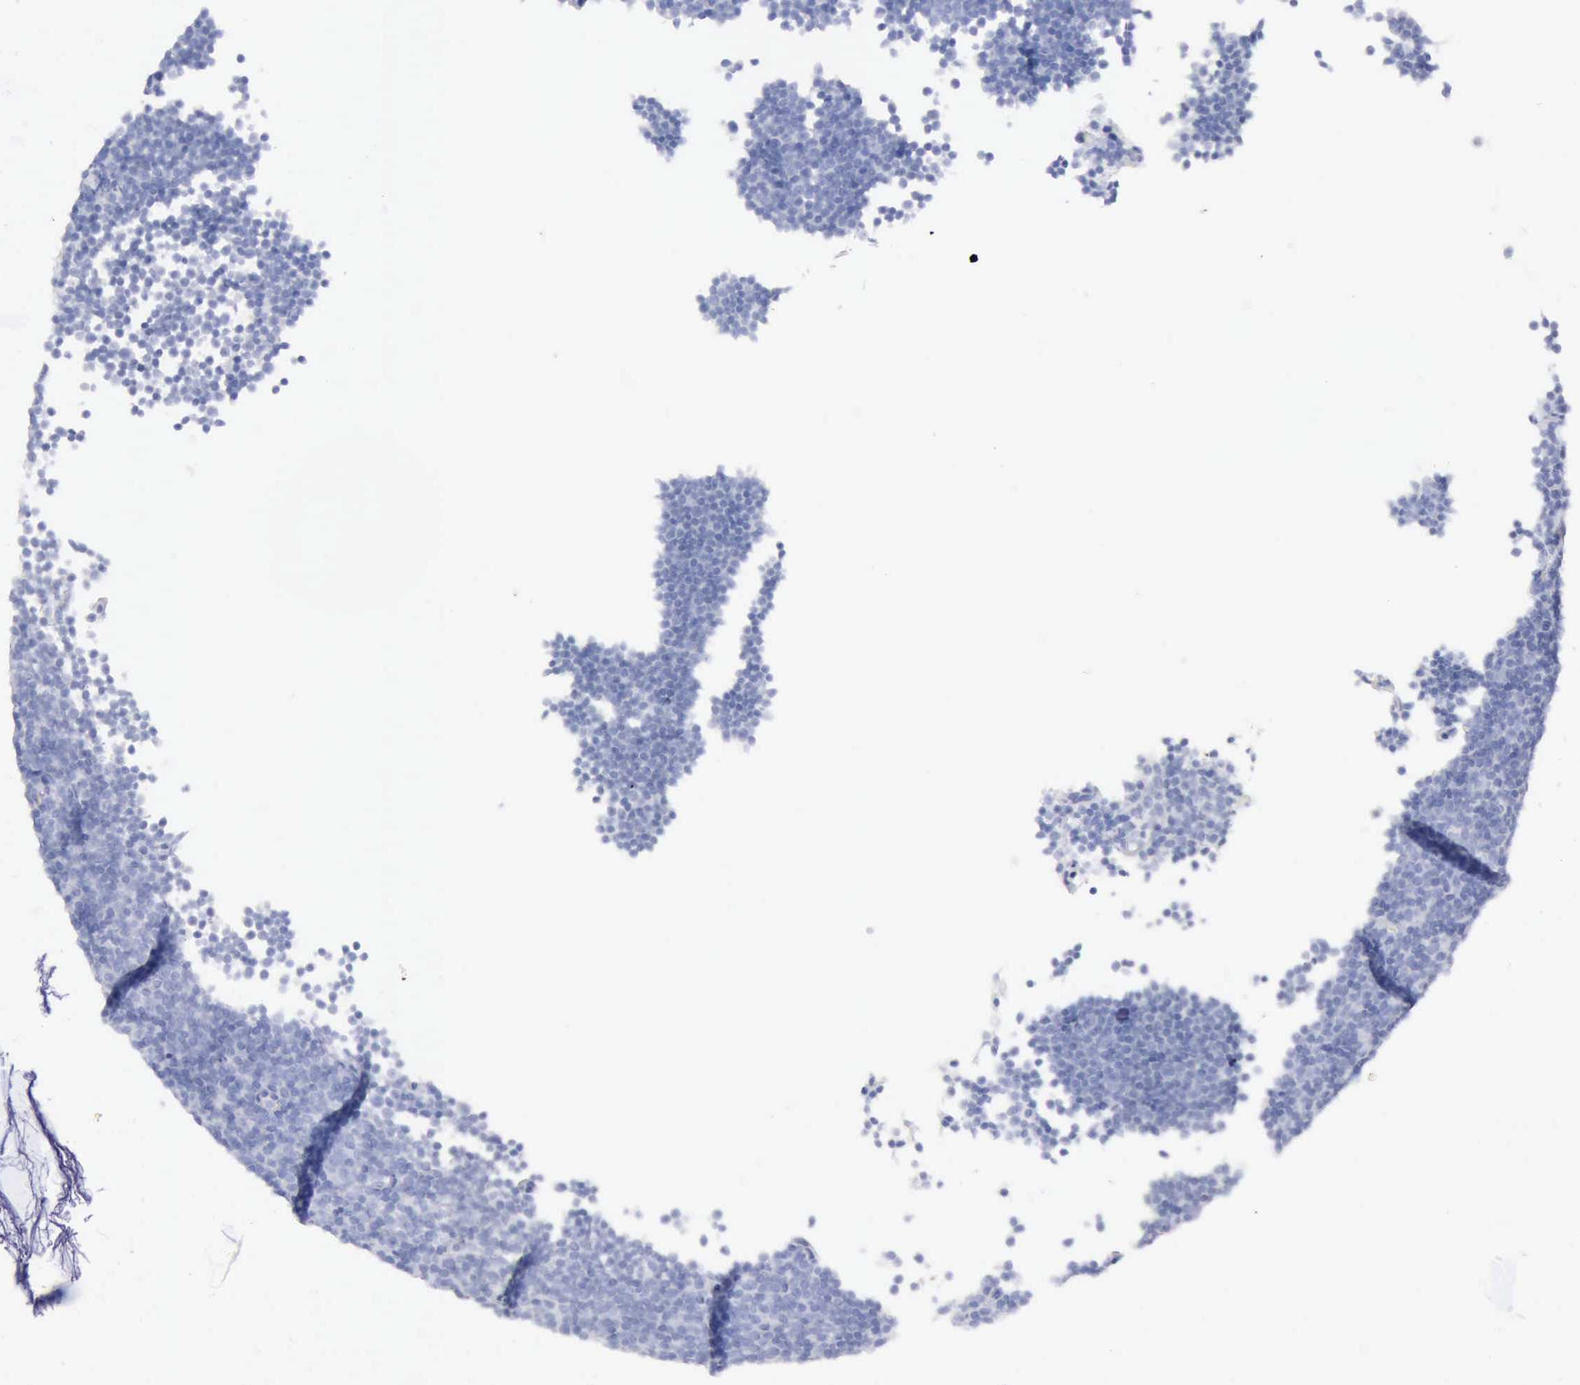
{"staining": {"intensity": "strong", "quantity": ">75%", "location": "cytoplasmic/membranous"}, "tissue": "lymphoma", "cell_type": "Tumor cells", "image_type": "cancer", "snomed": [{"axis": "morphology", "description": "Malignant lymphoma, non-Hodgkin's type, Low grade"}, {"axis": "topography", "description": "Lymph node"}], "caption": "This image reveals immunohistochemistry (IHC) staining of human lymphoma, with high strong cytoplasmic/membranous staining in approximately >75% of tumor cells.", "gene": "GOLGA5", "patient": {"sex": "male", "age": 57}}